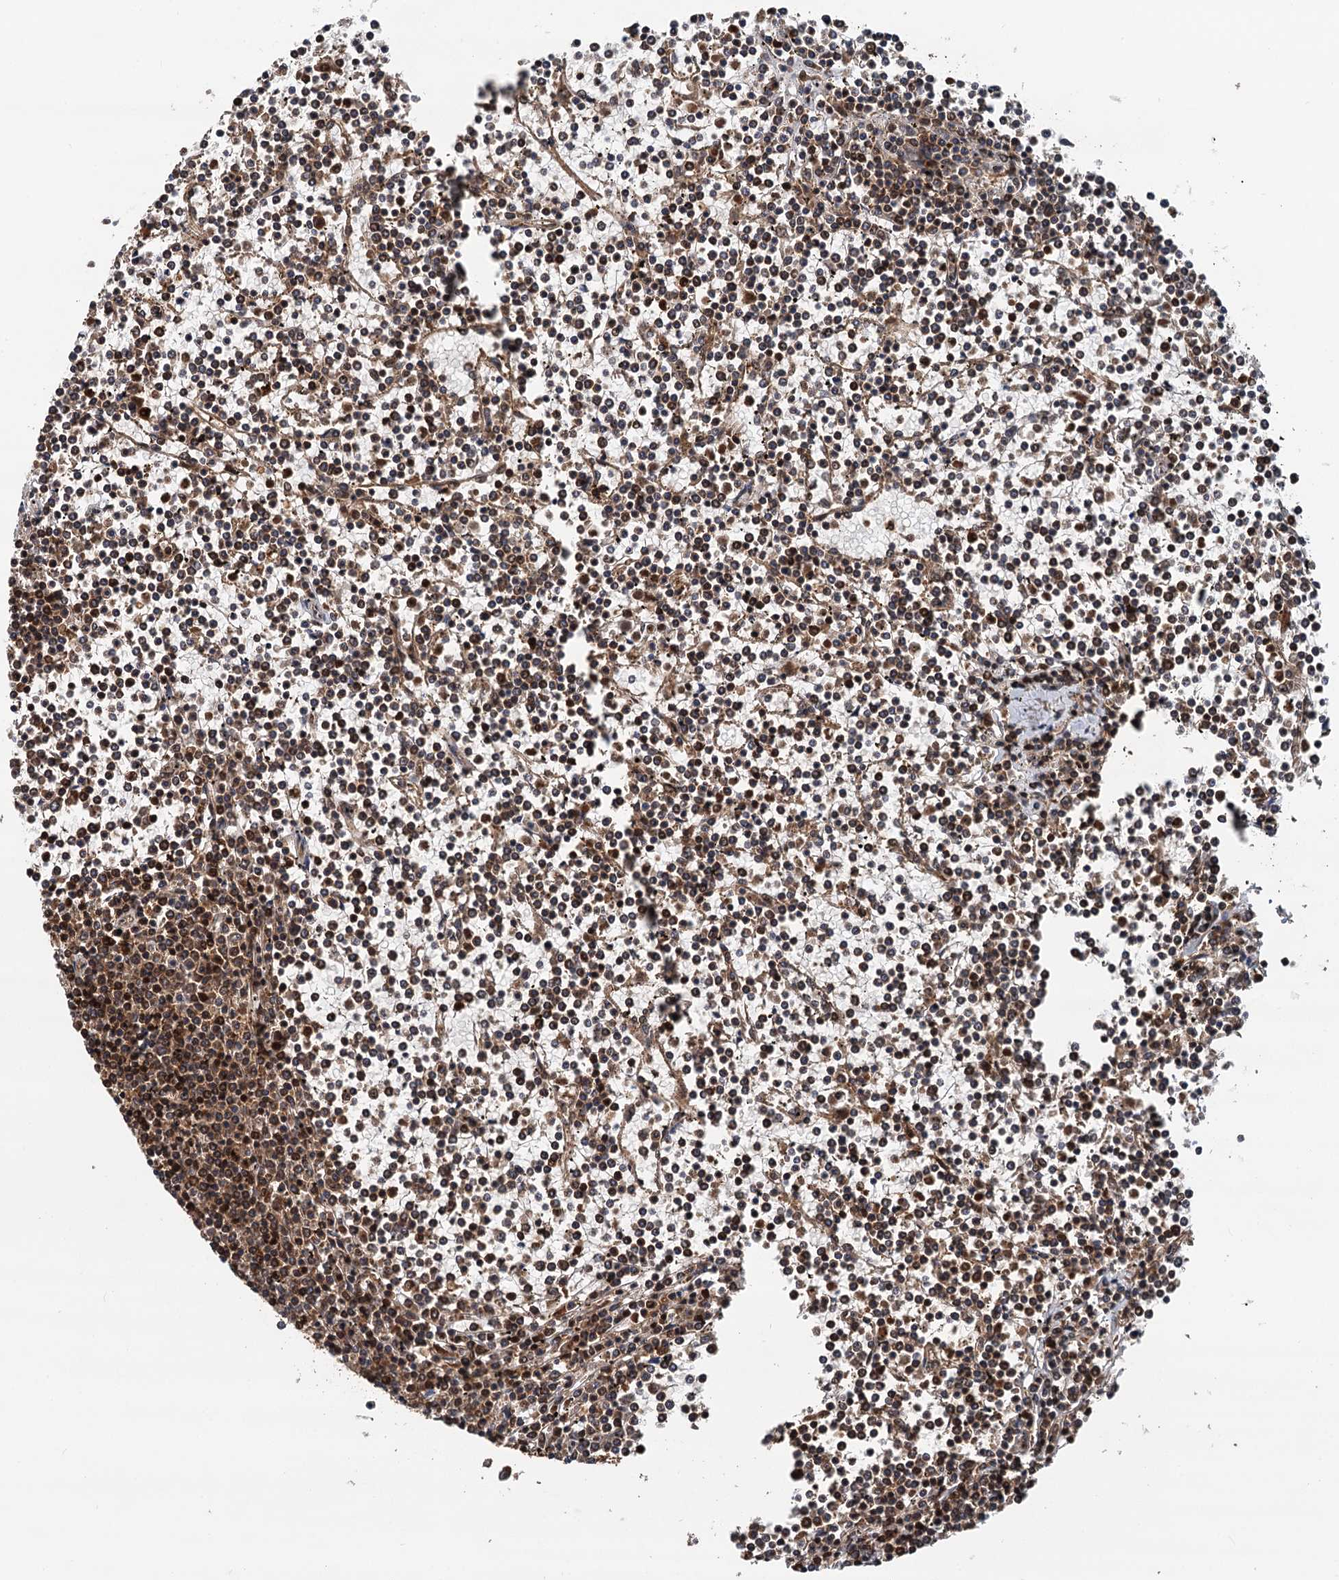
{"staining": {"intensity": "moderate", "quantity": ">75%", "location": "cytoplasmic/membranous,nuclear"}, "tissue": "lymphoma", "cell_type": "Tumor cells", "image_type": "cancer", "snomed": [{"axis": "morphology", "description": "Malignant lymphoma, non-Hodgkin's type, Low grade"}, {"axis": "topography", "description": "Spleen"}], "caption": "The immunohistochemical stain highlights moderate cytoplasmic/membranous and nuclear positivity in tumor cells of lymphoma tissue. The protein is shown in brown color, while the nuclei are stained blue.", "gene": "STUB1", "patient": {"sex": "female", "age": 19}}